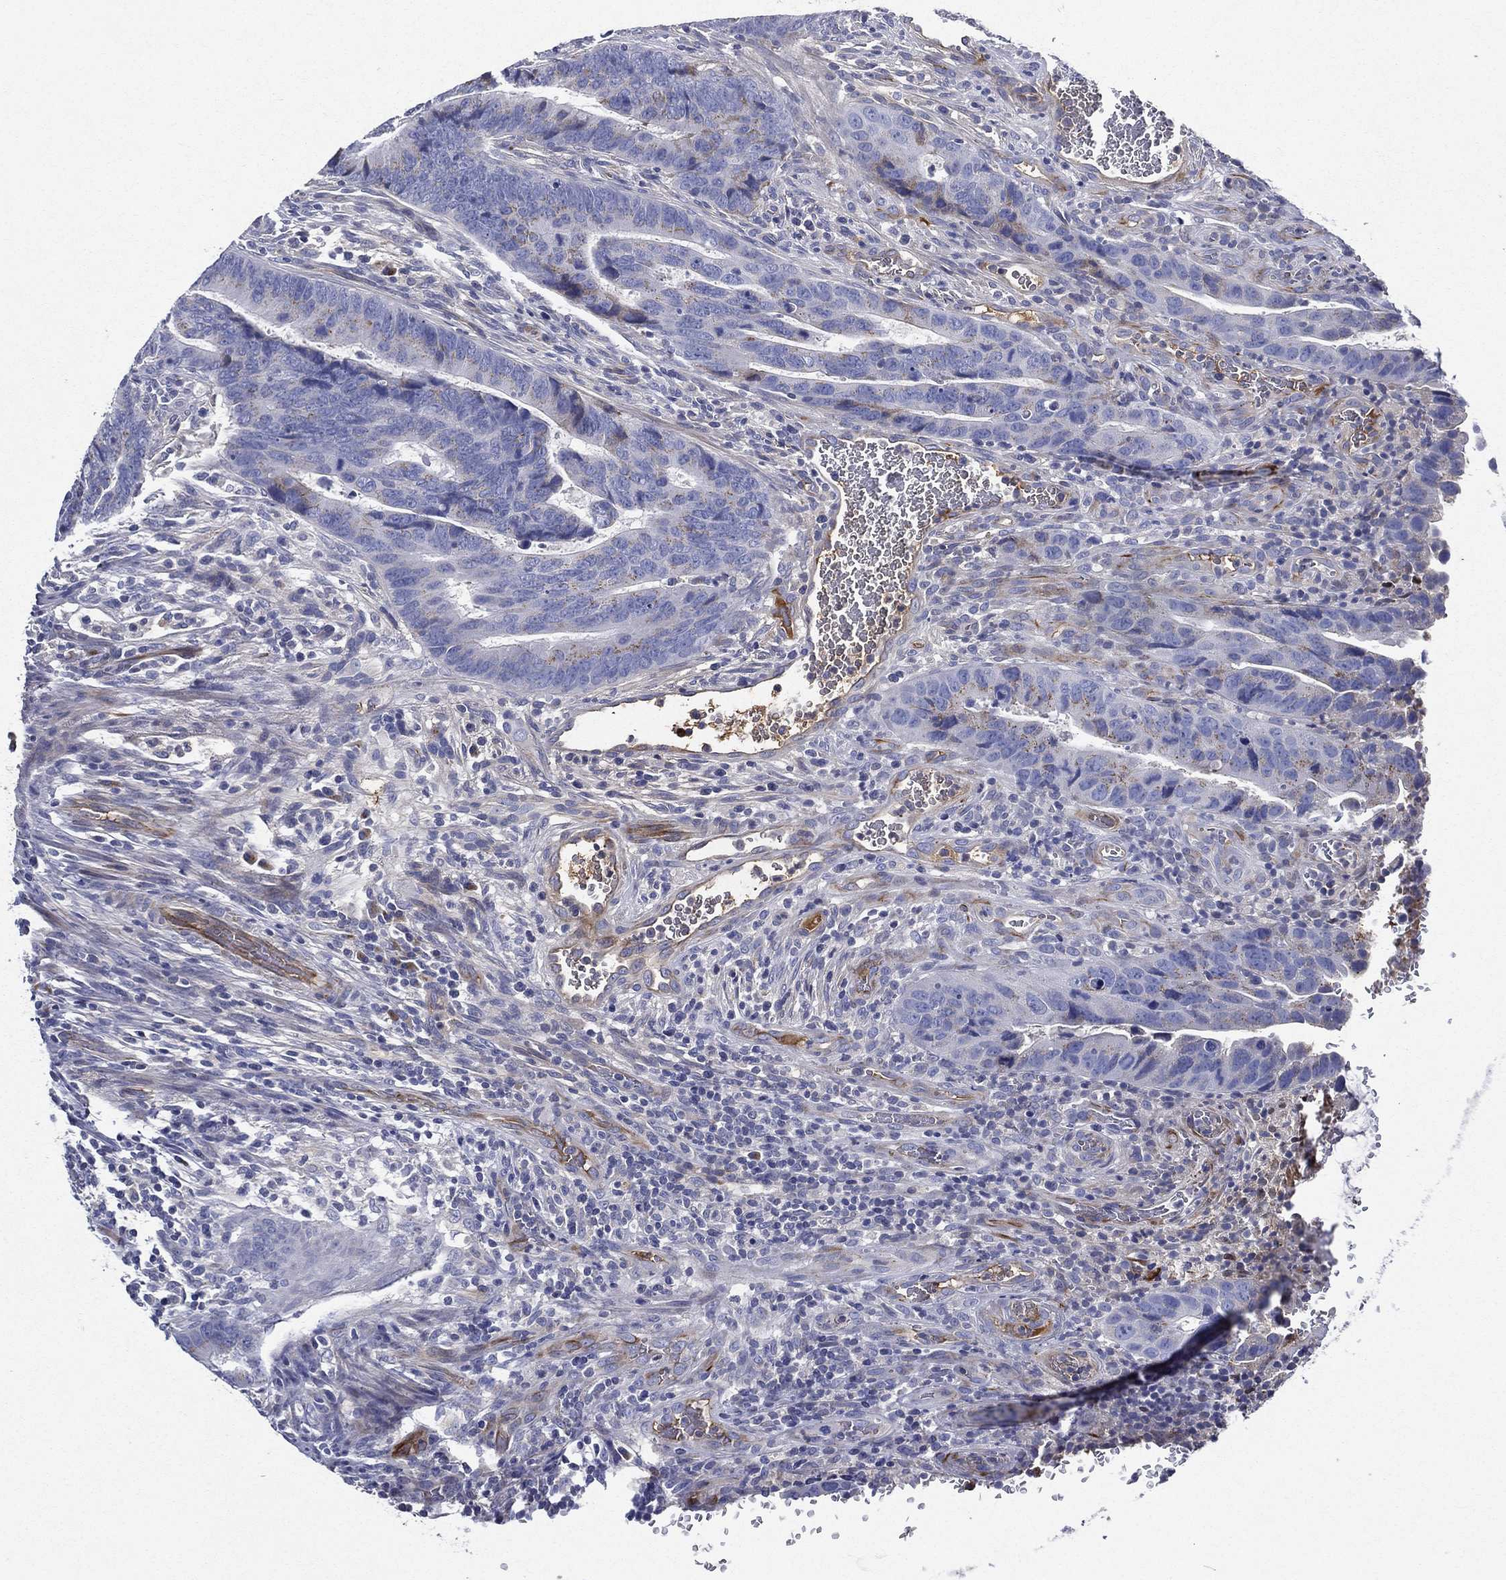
{"staining": {"intensity": "weak", "quantity": "<25%", "location": "cytoplasmic/membranous"}, "tissue": "colorectal cancer", "cell_type": "Tumor cells", "image_type": "cancer", "snomed": [{"axis": "morphology", "description": "Adenocarcinoma, NOS"}, {"axis": "topography", "description": "Colon"}], "caption": "IHC photomicrograph of human adenocarcinoma (colorectal) stained for a protein (brown), which shows no positivity in tumor cells.", "gene": "TMPRSS11D", "patient": {"sex": "female", "age": 56}}